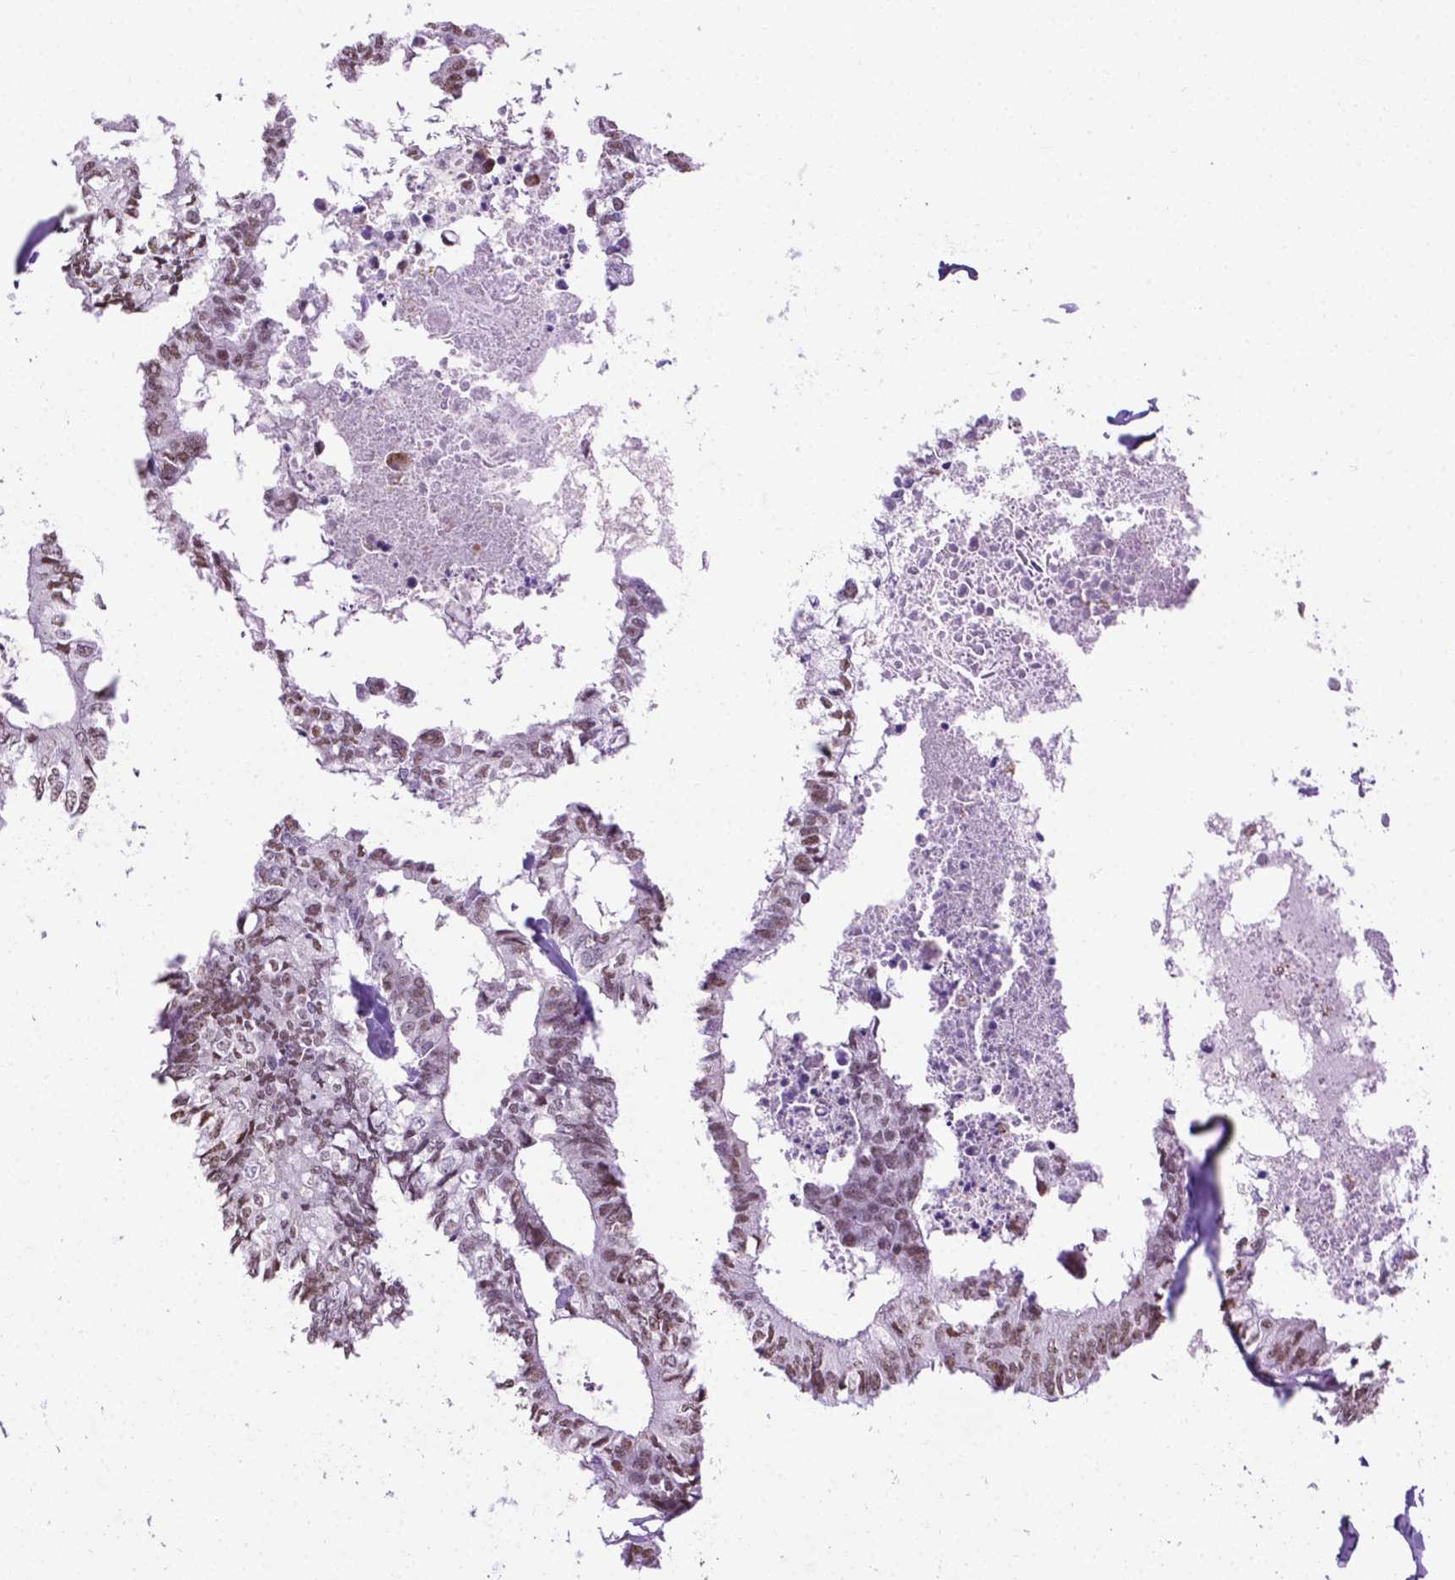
{"staining": {"intensity": "moderate", "quantity": "25%-75%", "location": "nuclear"}, "tissue": "colorectal cancer", "cell_type": "Tumor cells", "image_type": "cancer", "snomed": [{"axis": "morphology", "description": "Adenocarcinoma, NOS"}, {"axis": "topography", "description": "Colon"}, {"axis": "topography", "description": "Rectum"}], "caption": "DAB (3,3'-diaminobenzidine) immunohistochemical staining of human colorectal adenocarcinoma displays moderate nuclear protein expression in about 25%-75% of tumor cells. (brown staining indicates protein expression, while blue staining denotes nuclei).", "gene": "ABI2", "patient": {"sex": "male", "age": 57}}